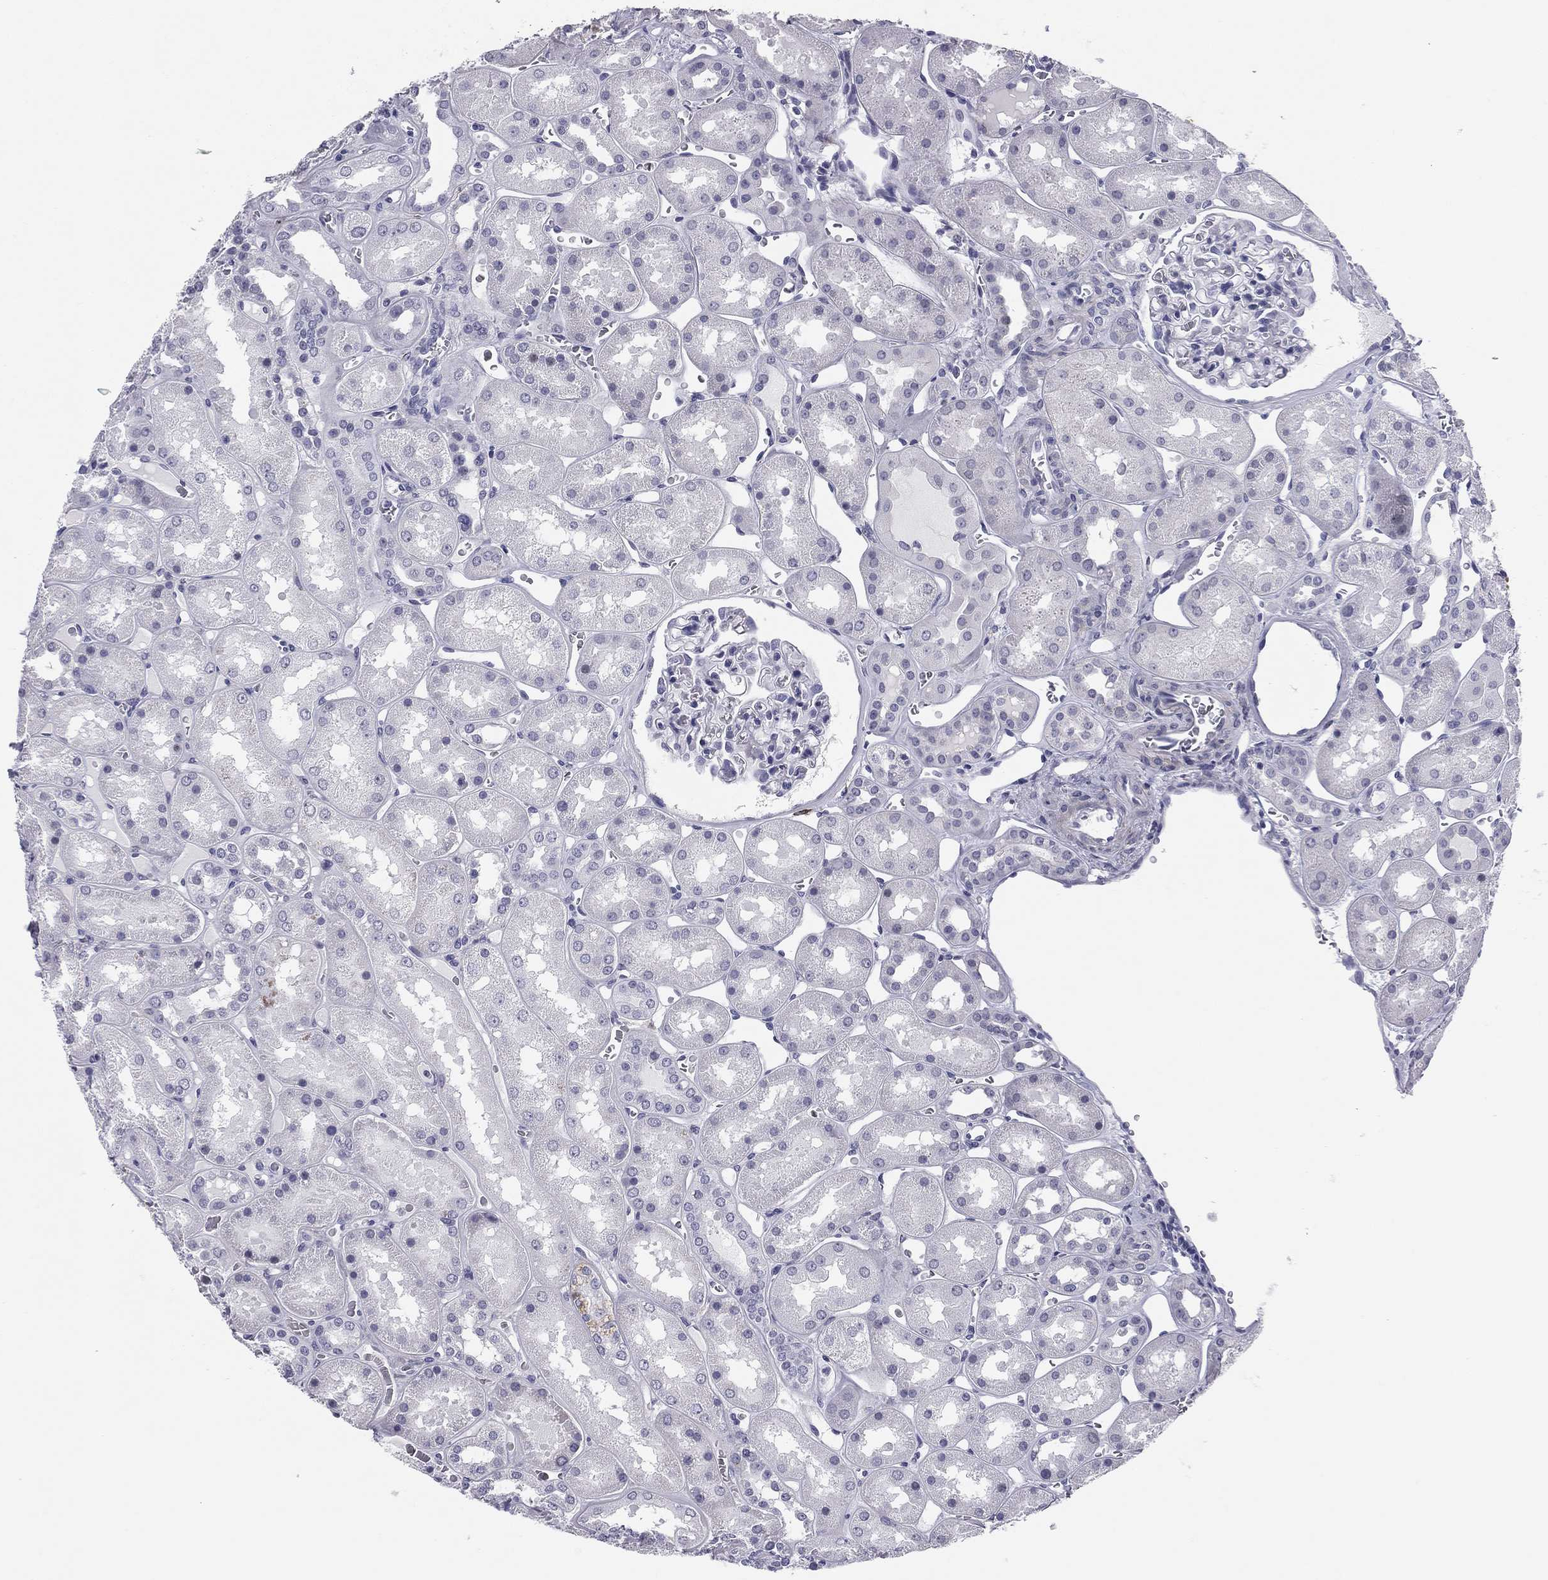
{"staining": {"intensity": "negative", "quantity": "none", "location": "none"}, "tissue": "kidney", "cell_type": "Cells in glomeruli", "image_type": "normal", "snomed": [{"axis": "morphology", "description": "Normal tissue, NOS"}, {"axis": "topography", "description": "Kidney"}], "caption": "This micrograph is of normal kidney stained with immunohistochemistry to label a protein in brown with the nuclei are counter-stained blue. There is no positivity in cells in glomeruli. Brightfield microscopy of immunohistochemistry stained with DAB (3,3'-diaminobenzidine) (brown) and hematoxylin (blue), captured at high magnification.", "gene": "HLA", "patient": {"sex": "male", "age": 73}}